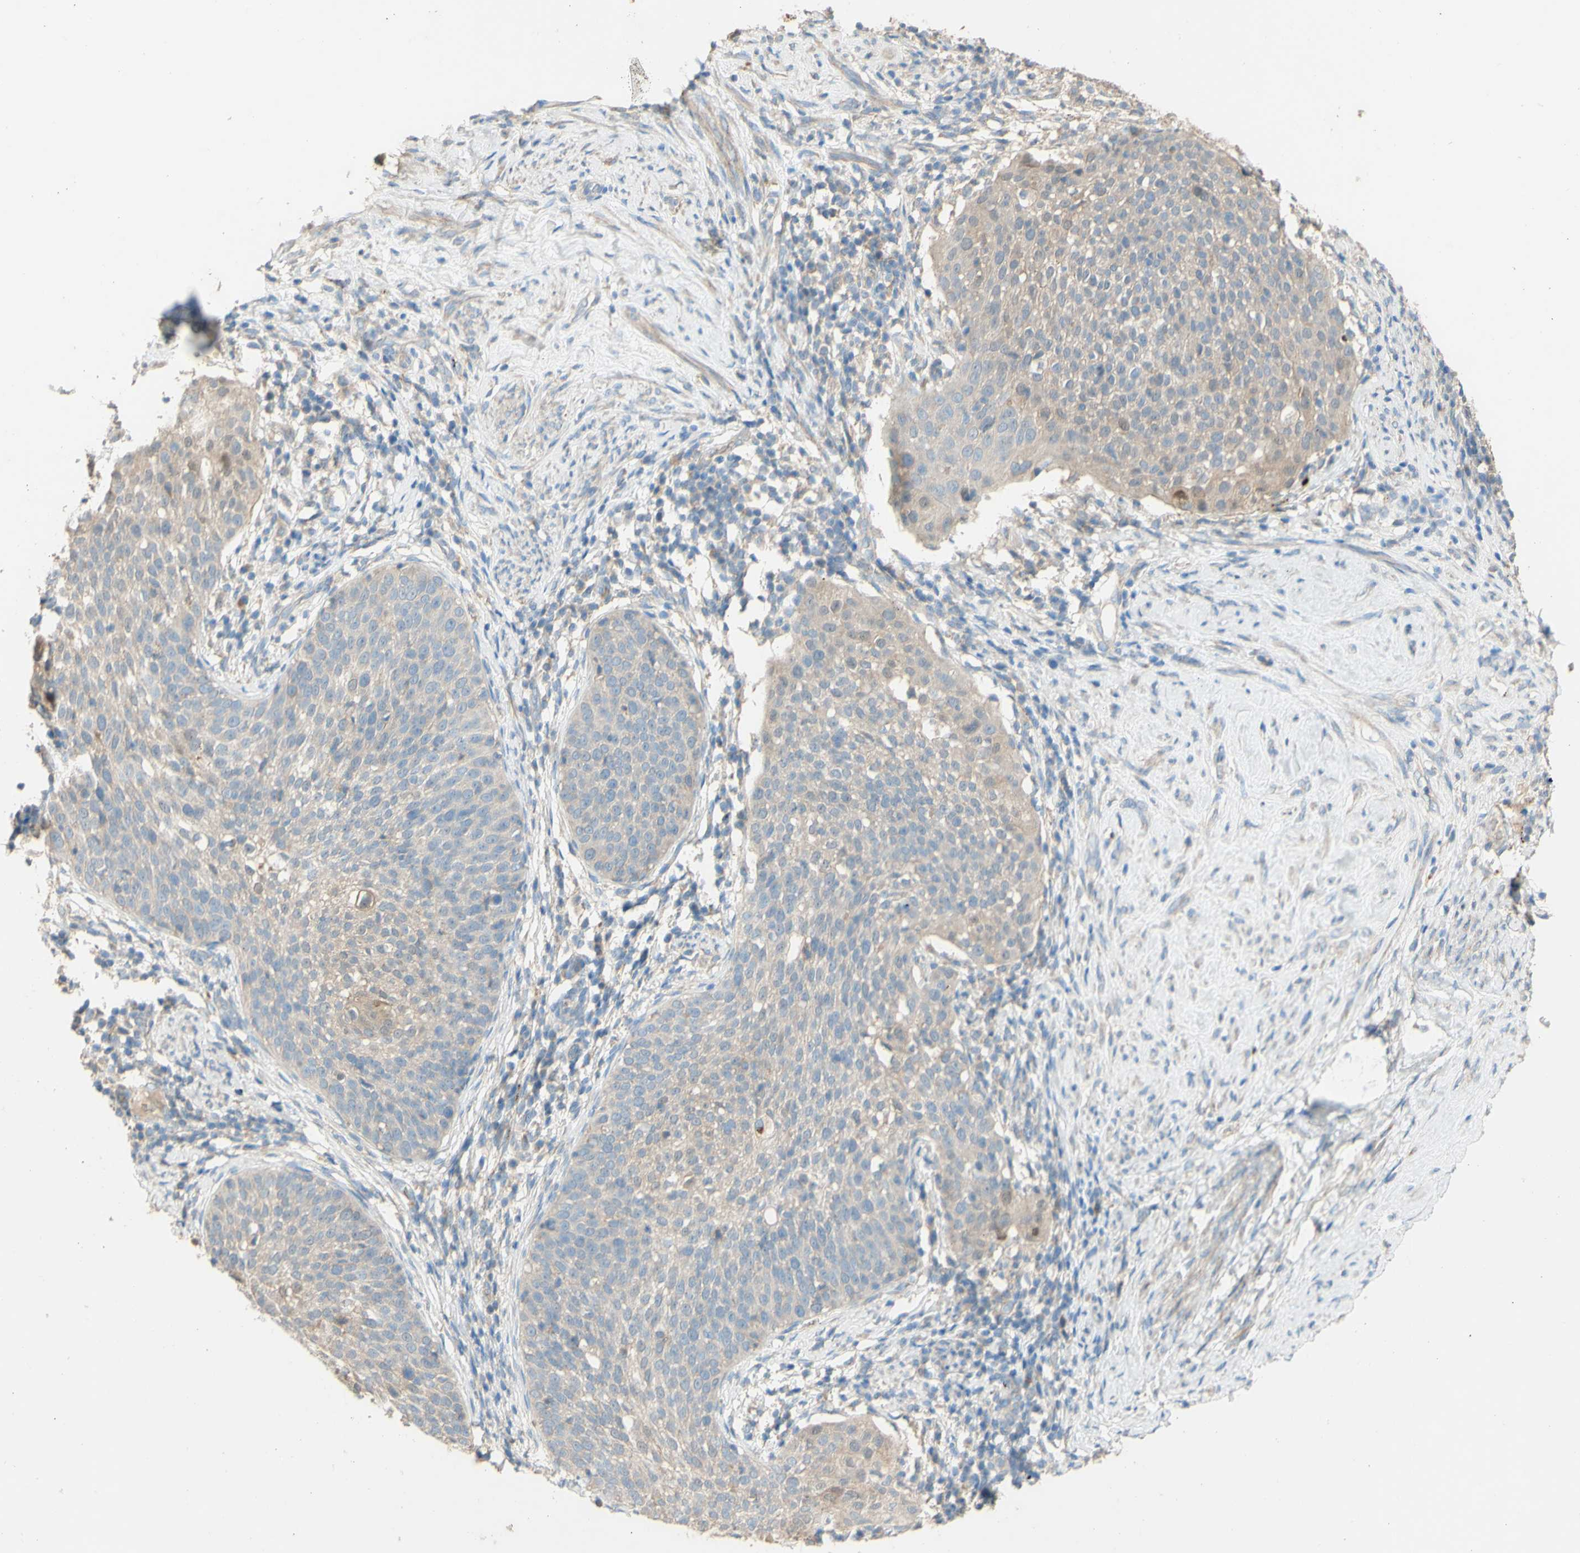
{"staining": {"intensity": "weak", "quantity": "25%-75%", "location": "cytoplasmic/membranous"}, "tissue": "cervical cancer", "cell_type": "Tumor cells", "image_type": "cancer", "snomed": [{"axis": "morphology", "description": "Squamous cell carcinoma, NOS"}, {"axis": "topography", "description": "Cervix"}], "caption": "IHC image of neoplastic tissue: cervical squamous cell carcinoma stained using immunohistochemistry demonstrates low levels of weak protein expression localized specifically in the cytoplasmic/membranous of tumor cells, appearing as a cytoplasmic/membranous brown color.", "gene": "DKK3", "patient": {"sex": "female", "age": 51}}